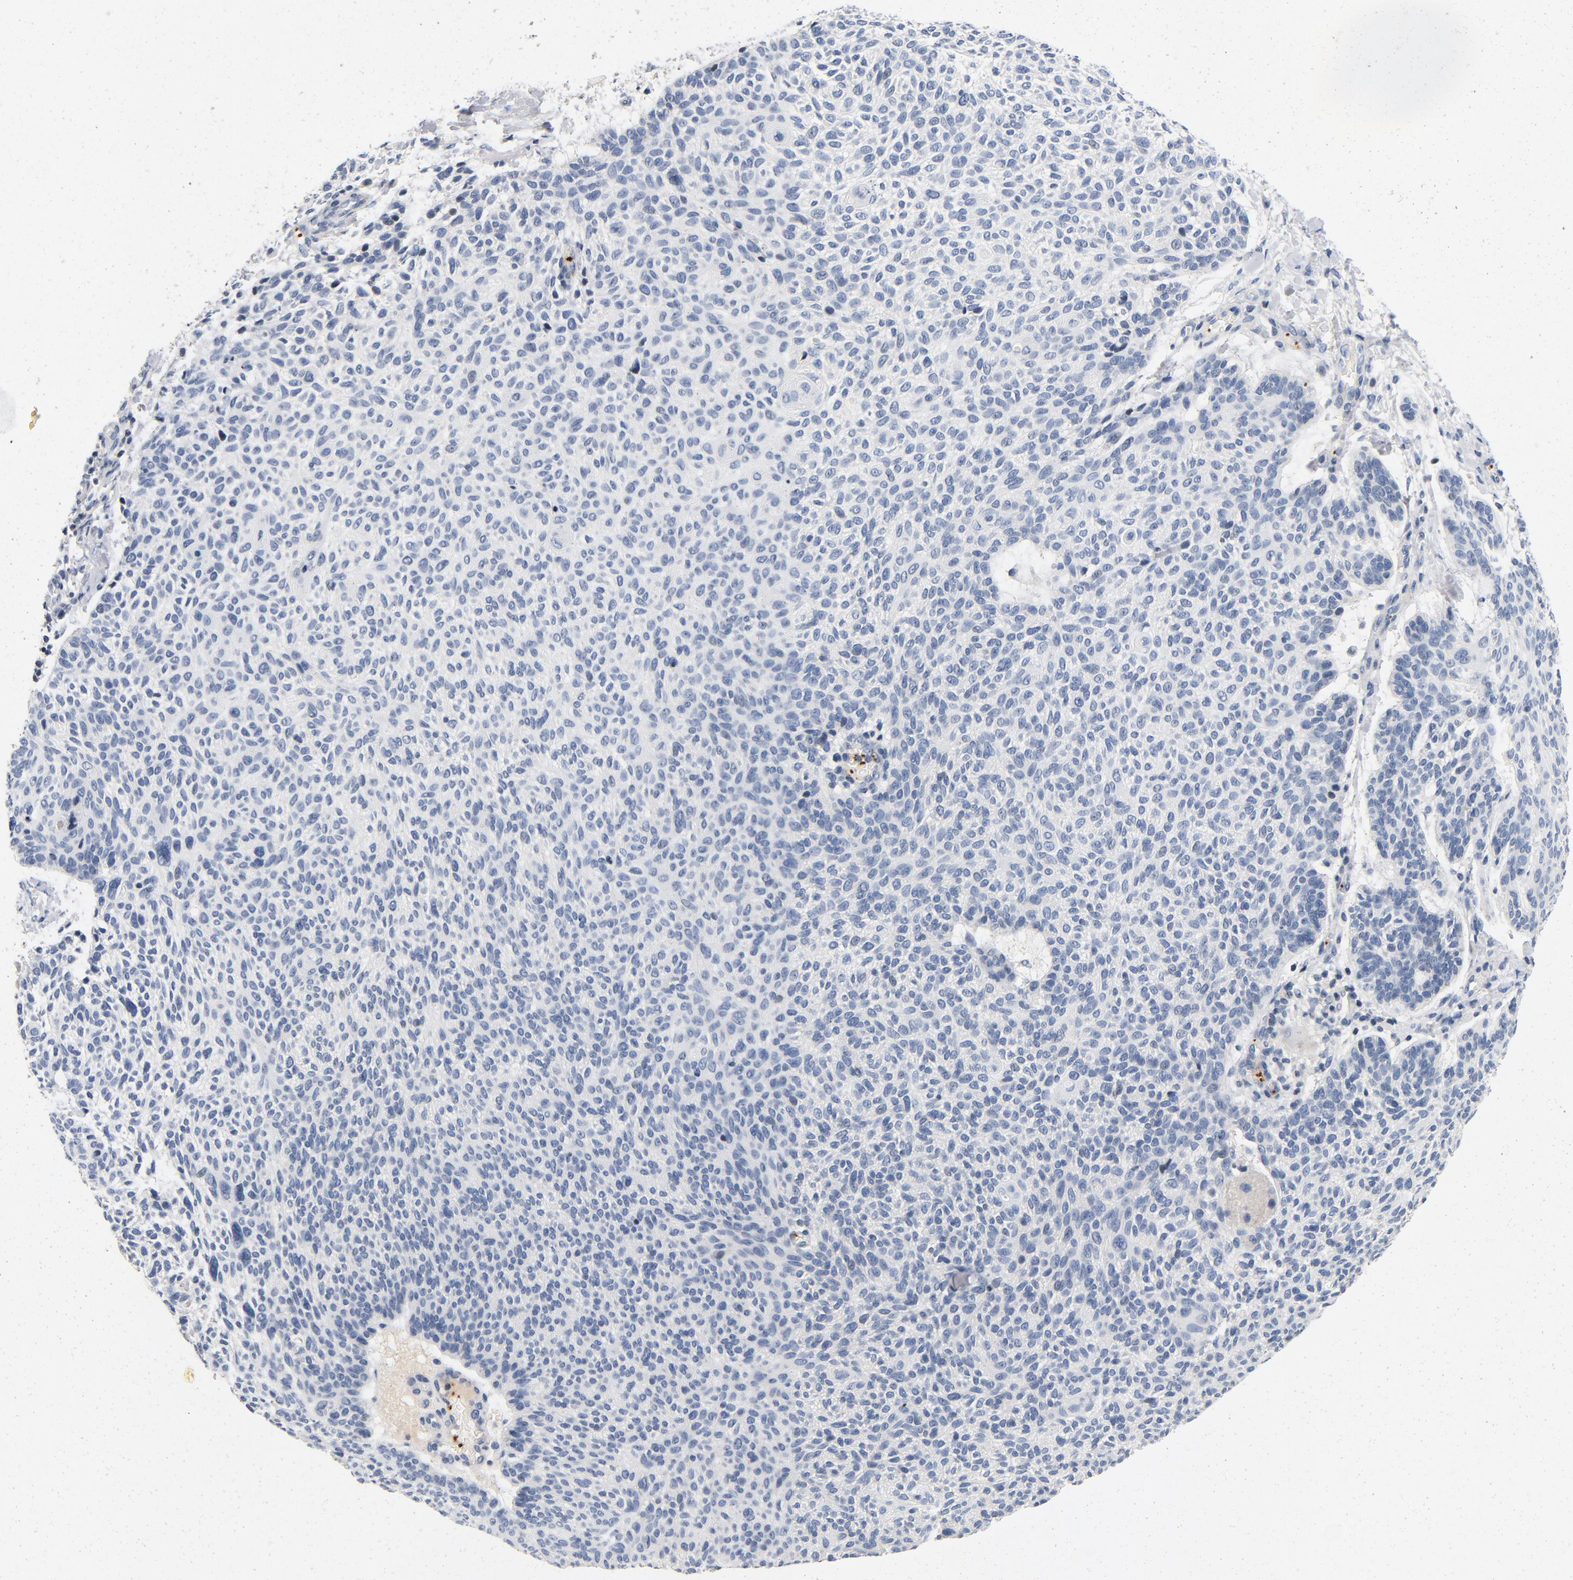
{"staining": {"intensity": "negative", "quantity": "none", "location": "none"}, "tissue": "skin cancer", "cell_type": "Tumor cells", "image_type": "cancer", "snomed": [{"axis": "morphology", "description": "Normal tissue, NOS"}, {"axis": "morphology", "description": "Basal cell carcinoma"}, {"axis": "topography", "description": "Skin"}], "caption": "IHC micrograph of neoplastic tissue: human basal cell carcinoma (skin) stained with DAB (3,3'-diaminobenzidine) shows no significant protein positivity in tumor cells. The staining is performed using DAB (3,3'-diaminobenzidine) brown chromogen with nuclei counter-stained in using hematoxylin.", "gene": "PIM1", "patient": {"sex": "female", "age": 70}}